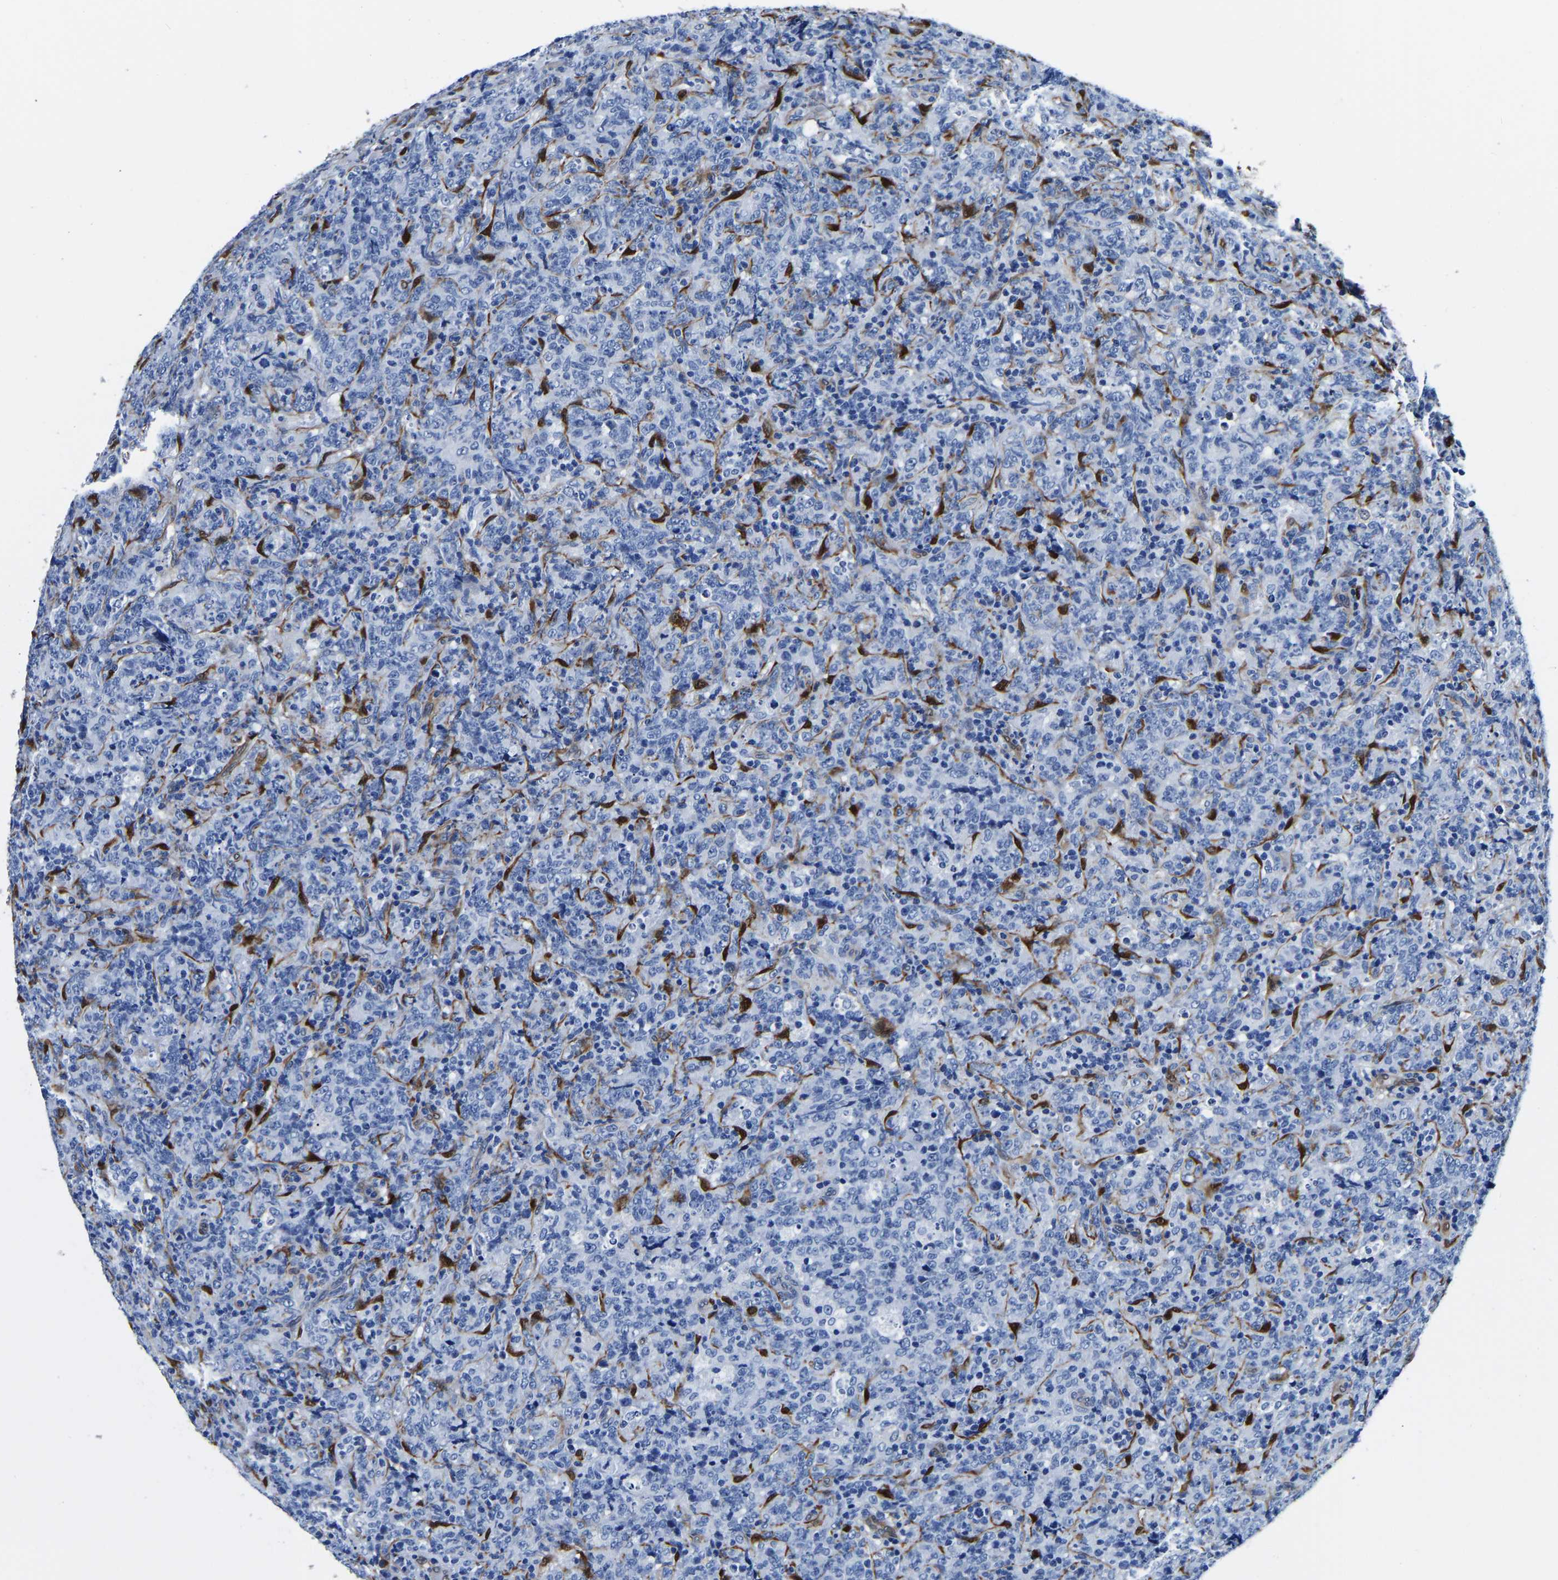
{"staining": {"intensity": "negative", "quantity": "none", "location": "none"}, "tissue": "lymphoma", "cell_type": "Tumor cells", "image_type": "cancer", "snomed": [{"axis": "morphology", "description": "Malignant lymphoma, non-Hodgkin's type, High grade"}, {"axis": "topography", "description": "Tonsil"}], "caption": "Immunohistochemical staining of human lymphoma reveals no significant expression in tumor cells.", "gene": "S100A13", "patient": {"sex": "female", "age": 36}}